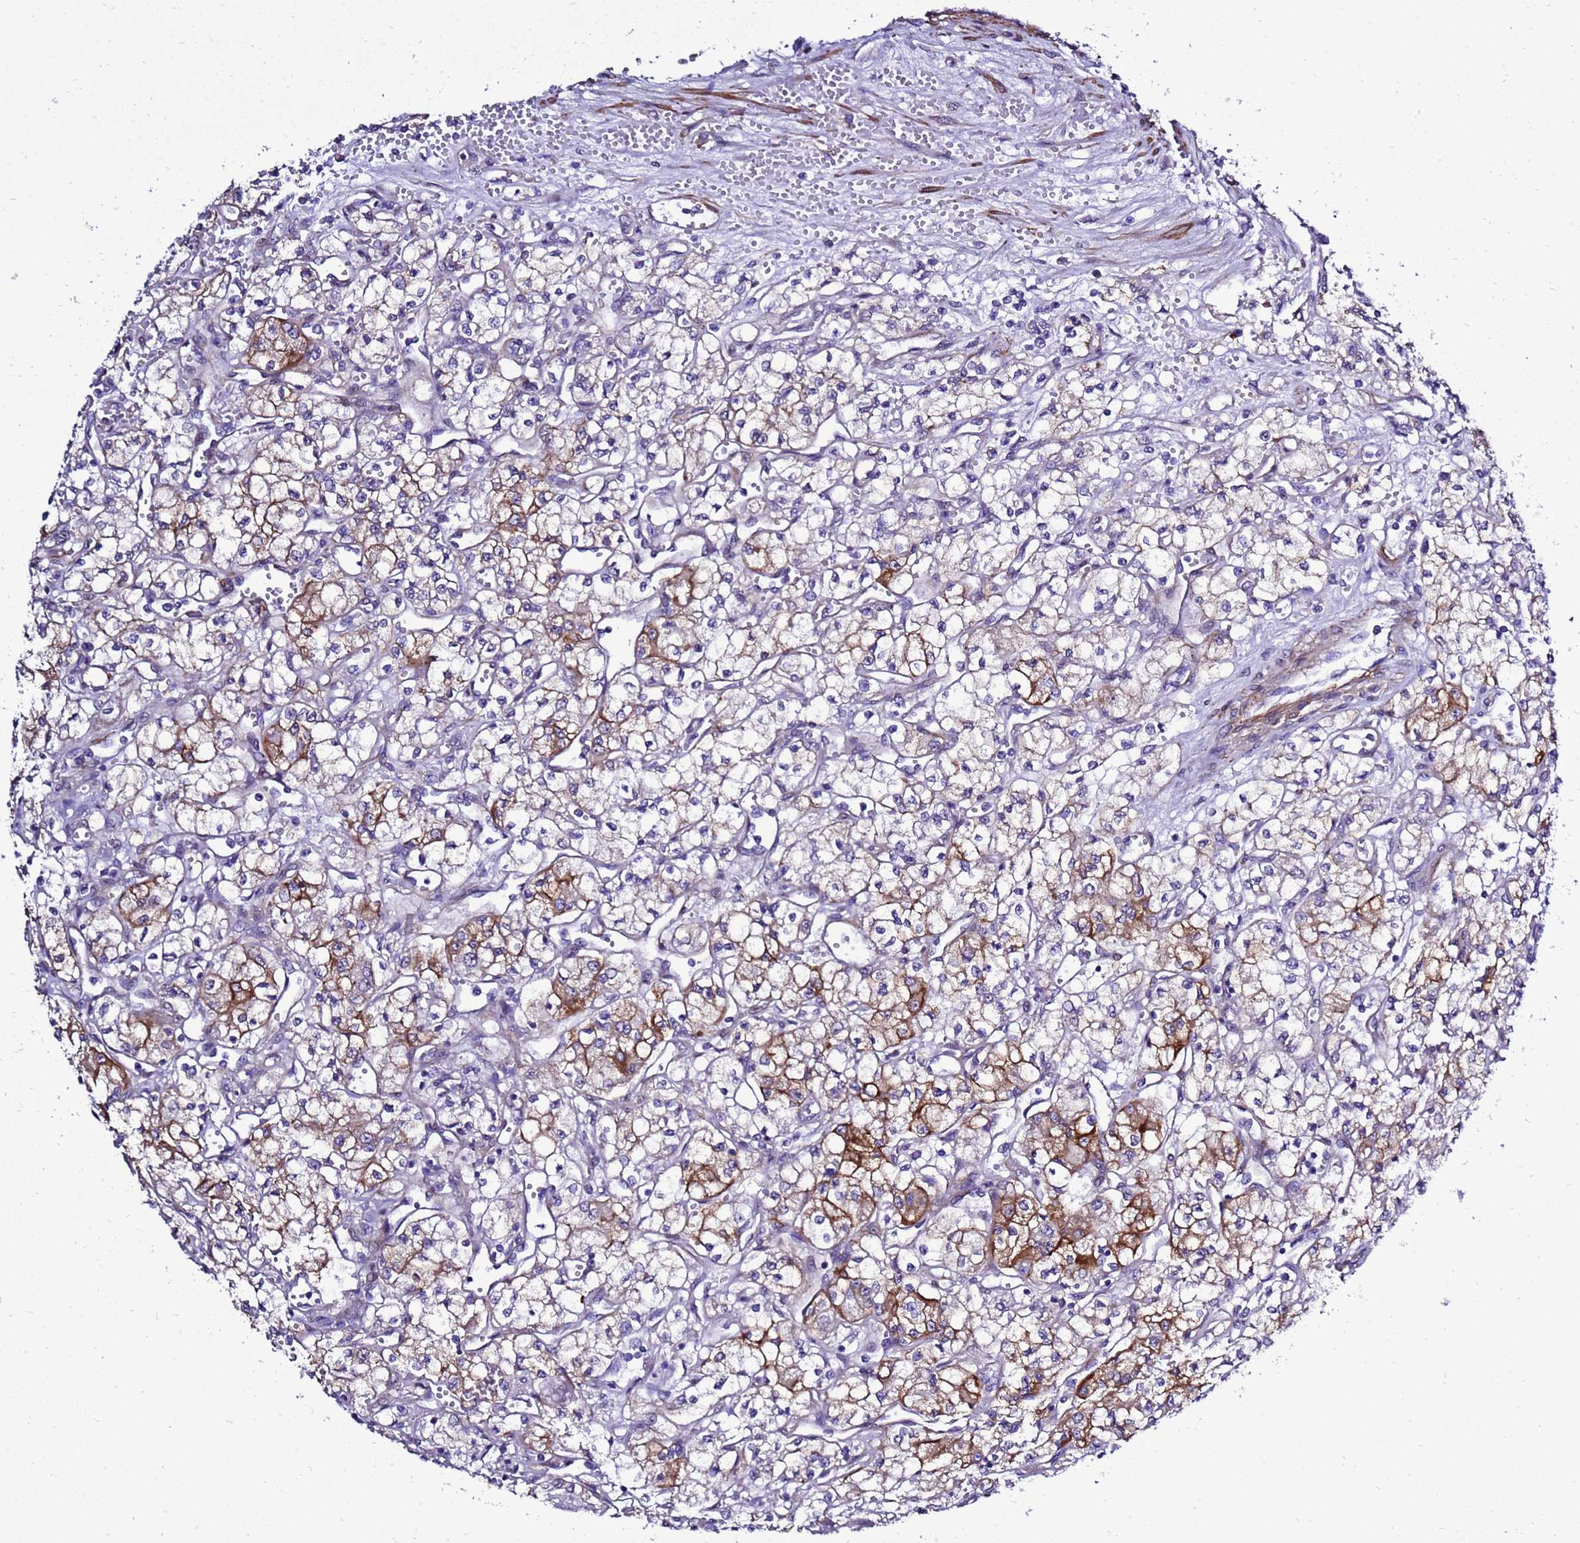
{"staining": {"intensity": "moderate", "quantity": "<25%", "location": "cytoplasmic/membranous"}, "tissue": "renal cancer", "cell_type": "Tumor cells", "image_type": "cancer", "snomed": [{"axis": "morphology", "description": "Adenocarcinoma, NOS"}, {"axis": "topography", "description": "Kidney"}], "caption": "Protein staining reveals moderate cytoplasmic/membranous staining in about <25% of tumor cells in renal adenocarcinoma. Using DAB (3,3'-diaminobenzidine) (brown) and hematoxylin (blue) stains, captured at high magnification using brightfield microscopy.", "gene": "GZF1", "patient": {"sex": "male", "age": 59}}